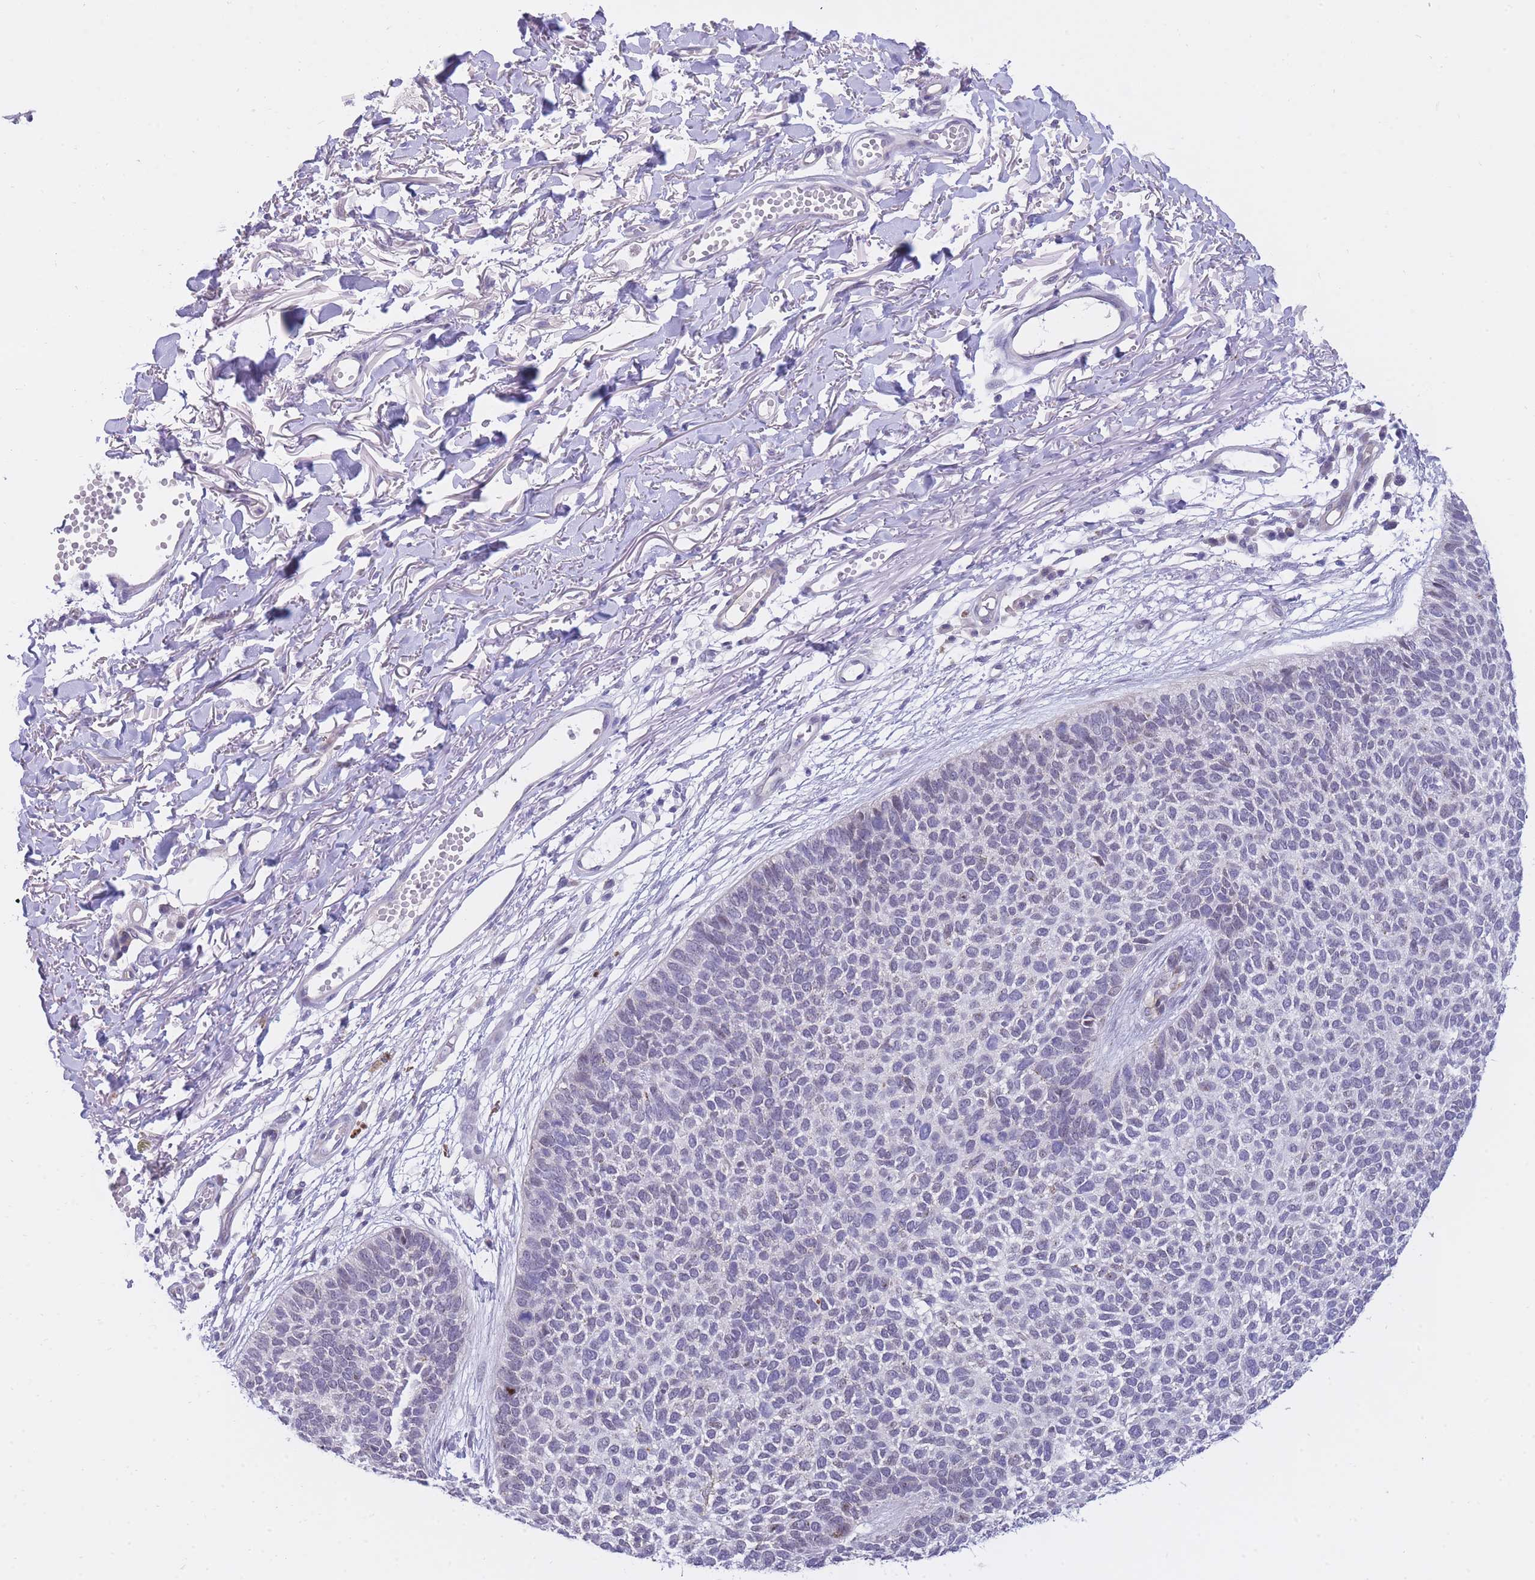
{"staining": {"intensity": "negative", "quantity": "none", "location": "none"}, "tissue": "skin cancer", "cell_type": "Tumor cells", "image_type": "cancer", "snomed": [{"axis": "morphology", "description": "Basal cell carcinoma"}, {"axis": "topography", "description": "Skin"}], "caption": "Photomicrograph shows no protein positivity in tumor cells of skin cancer (basal cell carcinoma) tissue.", "gene": "PRR23B", "patient": {"sex": "female", "age": 84}}